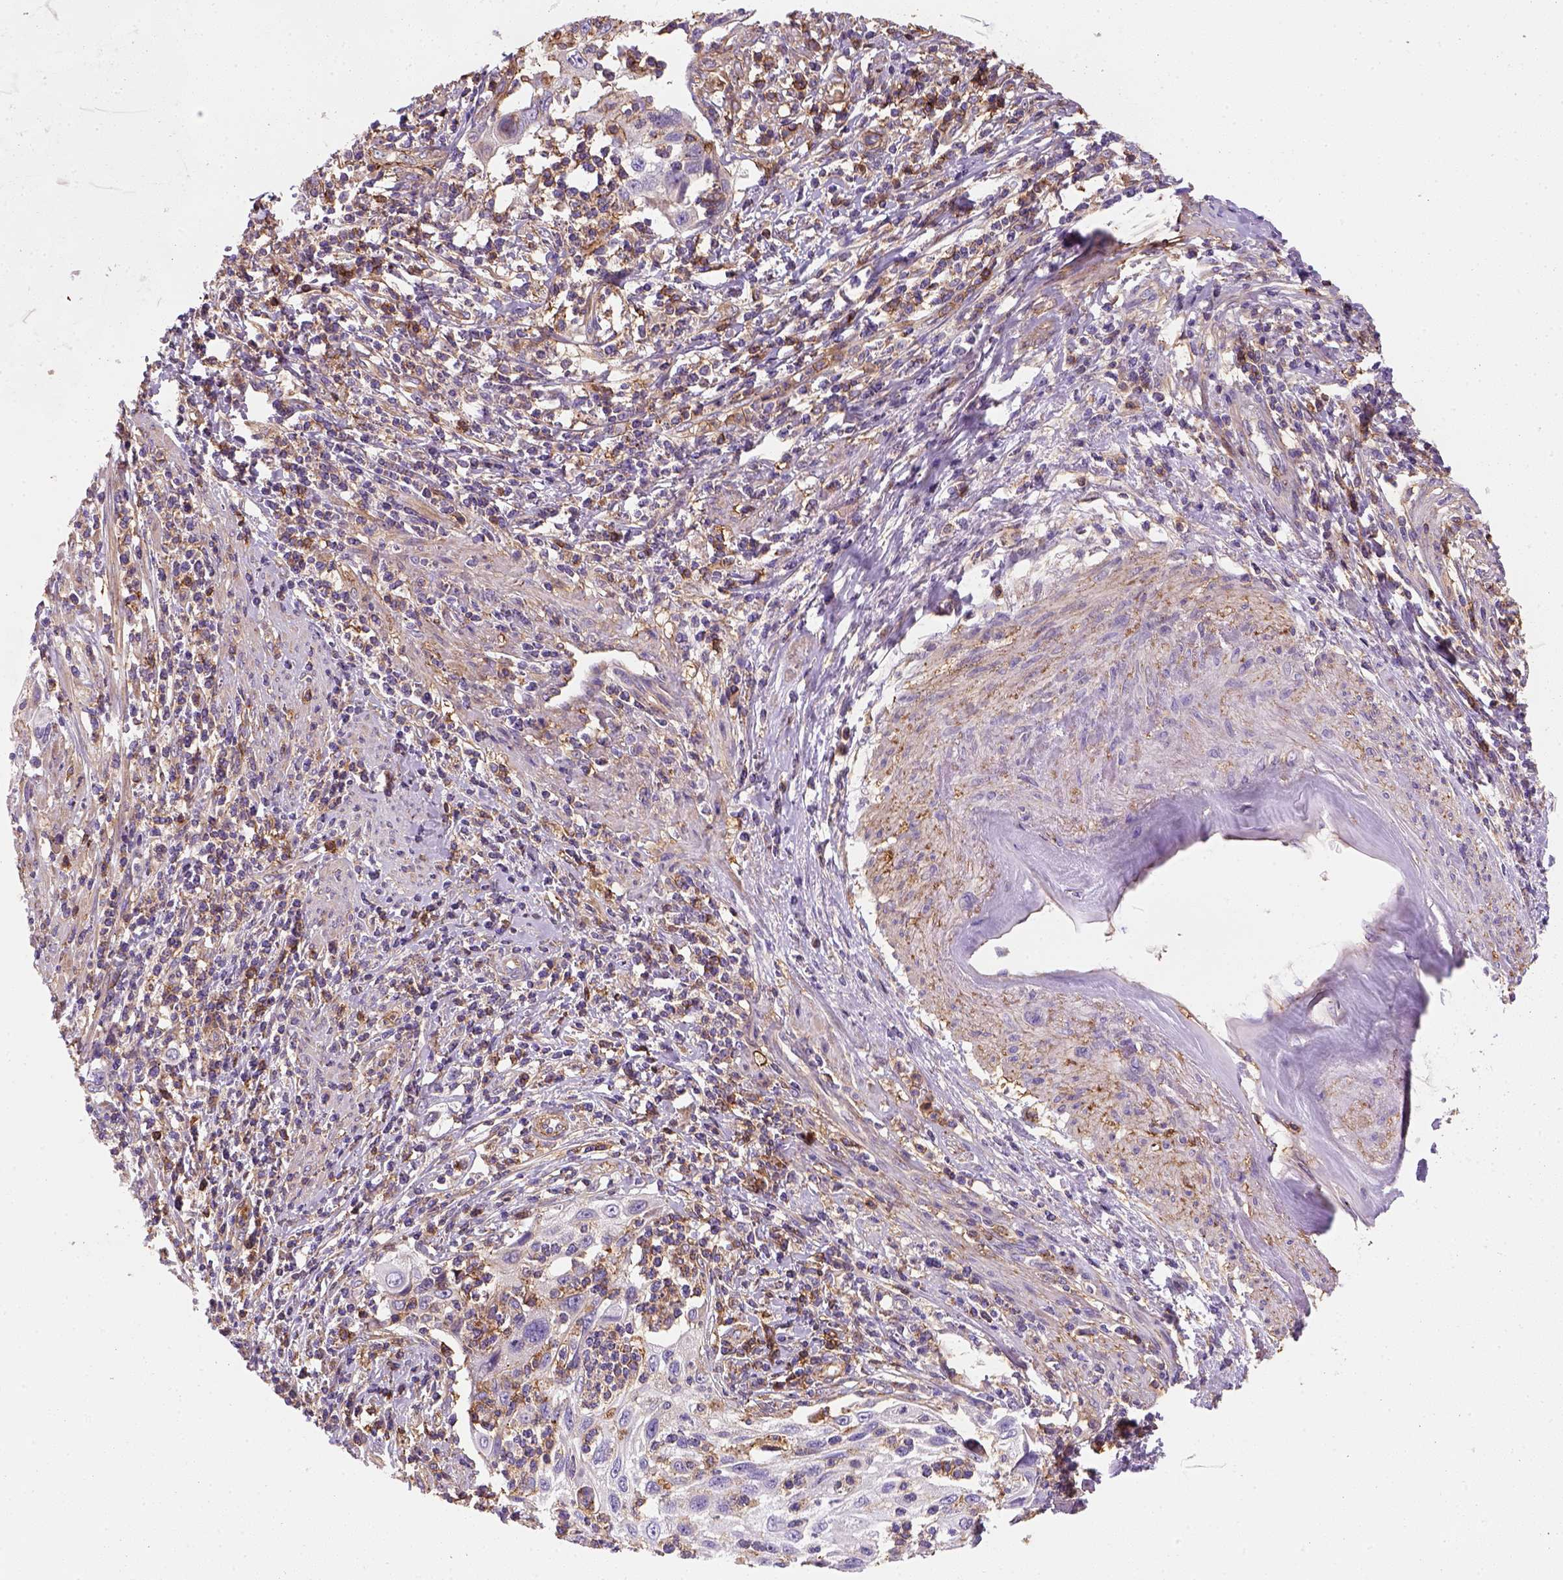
{"staining": {"intensity": "negative", "quantity": "none", "location": "none"}, "tissue": "cervical cancer", "cell_type": "Tumor cells", "image_type": "cancer", "snomed": [{"axis": "morphology", "description": "Squamous cell carcinoma, NOS"}, {"axis": "topography", "description": "Cervix"}], "caption": "High power microscopy photomicrograph of an IHC micrograph of cervical cancer (squamous cell carcinoma), revealing no significant expression in tumor cells.", "gene": "GPRC5D", "patient": {"sex": "female", "age": 70}}